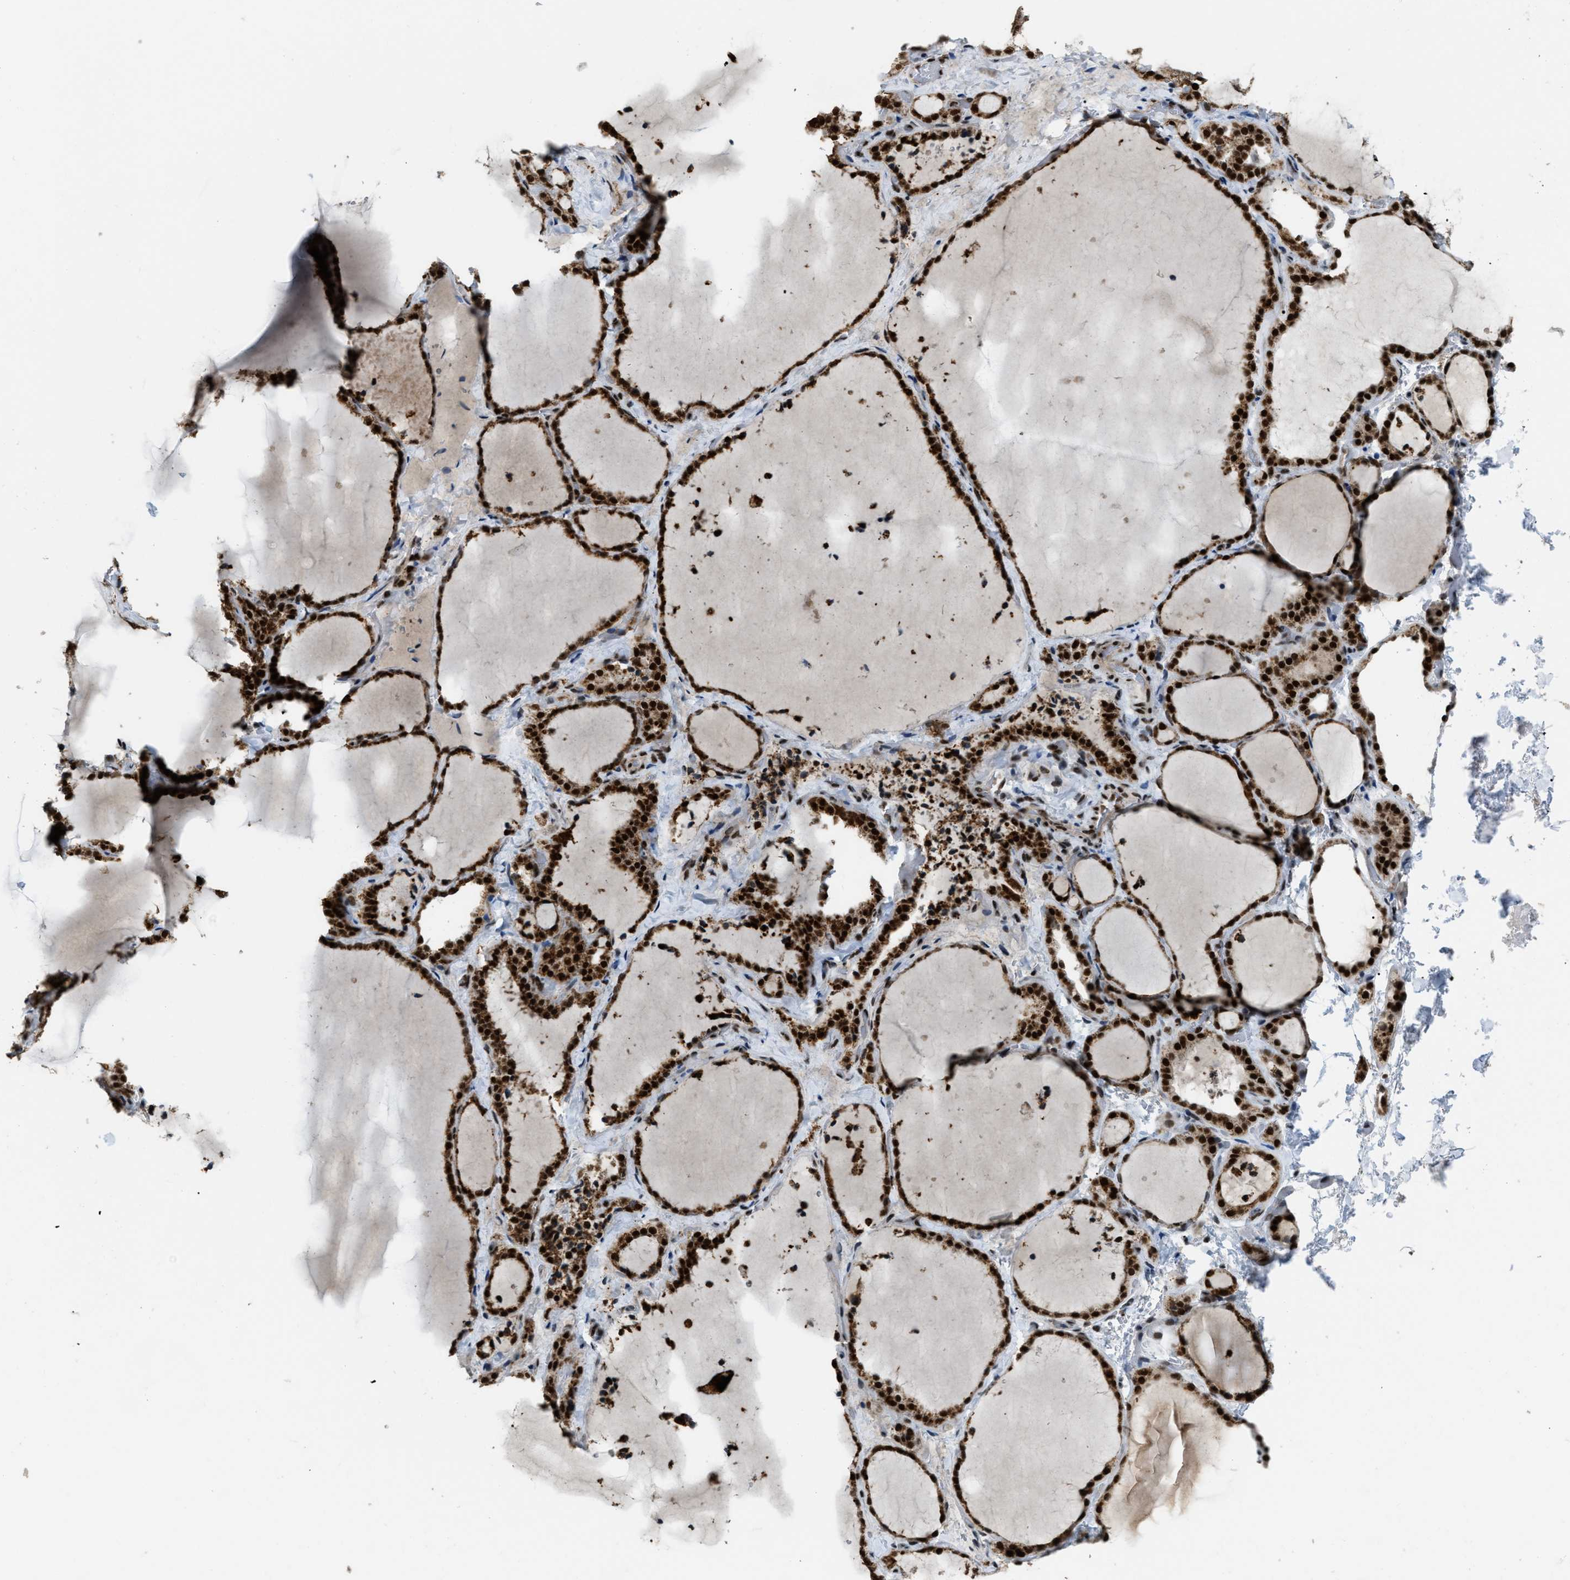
{"staining": {"intensity": "strong", "quantity": ">75%", "location": "cytoplasmic/membranous,nuclear"}, "tissue": "thyroid gland", "cell_type": "Glandular cells", "image_type": "normal", "snomed": [{"axis": "morphology", "description": "Normal tissue, NOS"}, {"axis": "topography", "description": "Thyroid gland"}], "caption": "Immunohistochemistry (IHC) of benign thyroid gland displays high levels of strong cytoplasmic/membranous,nuclear expression in approximately >75% of glandular cells.", "gene": "NUMA1", "patient": {"sex": "female", "age": 22}}